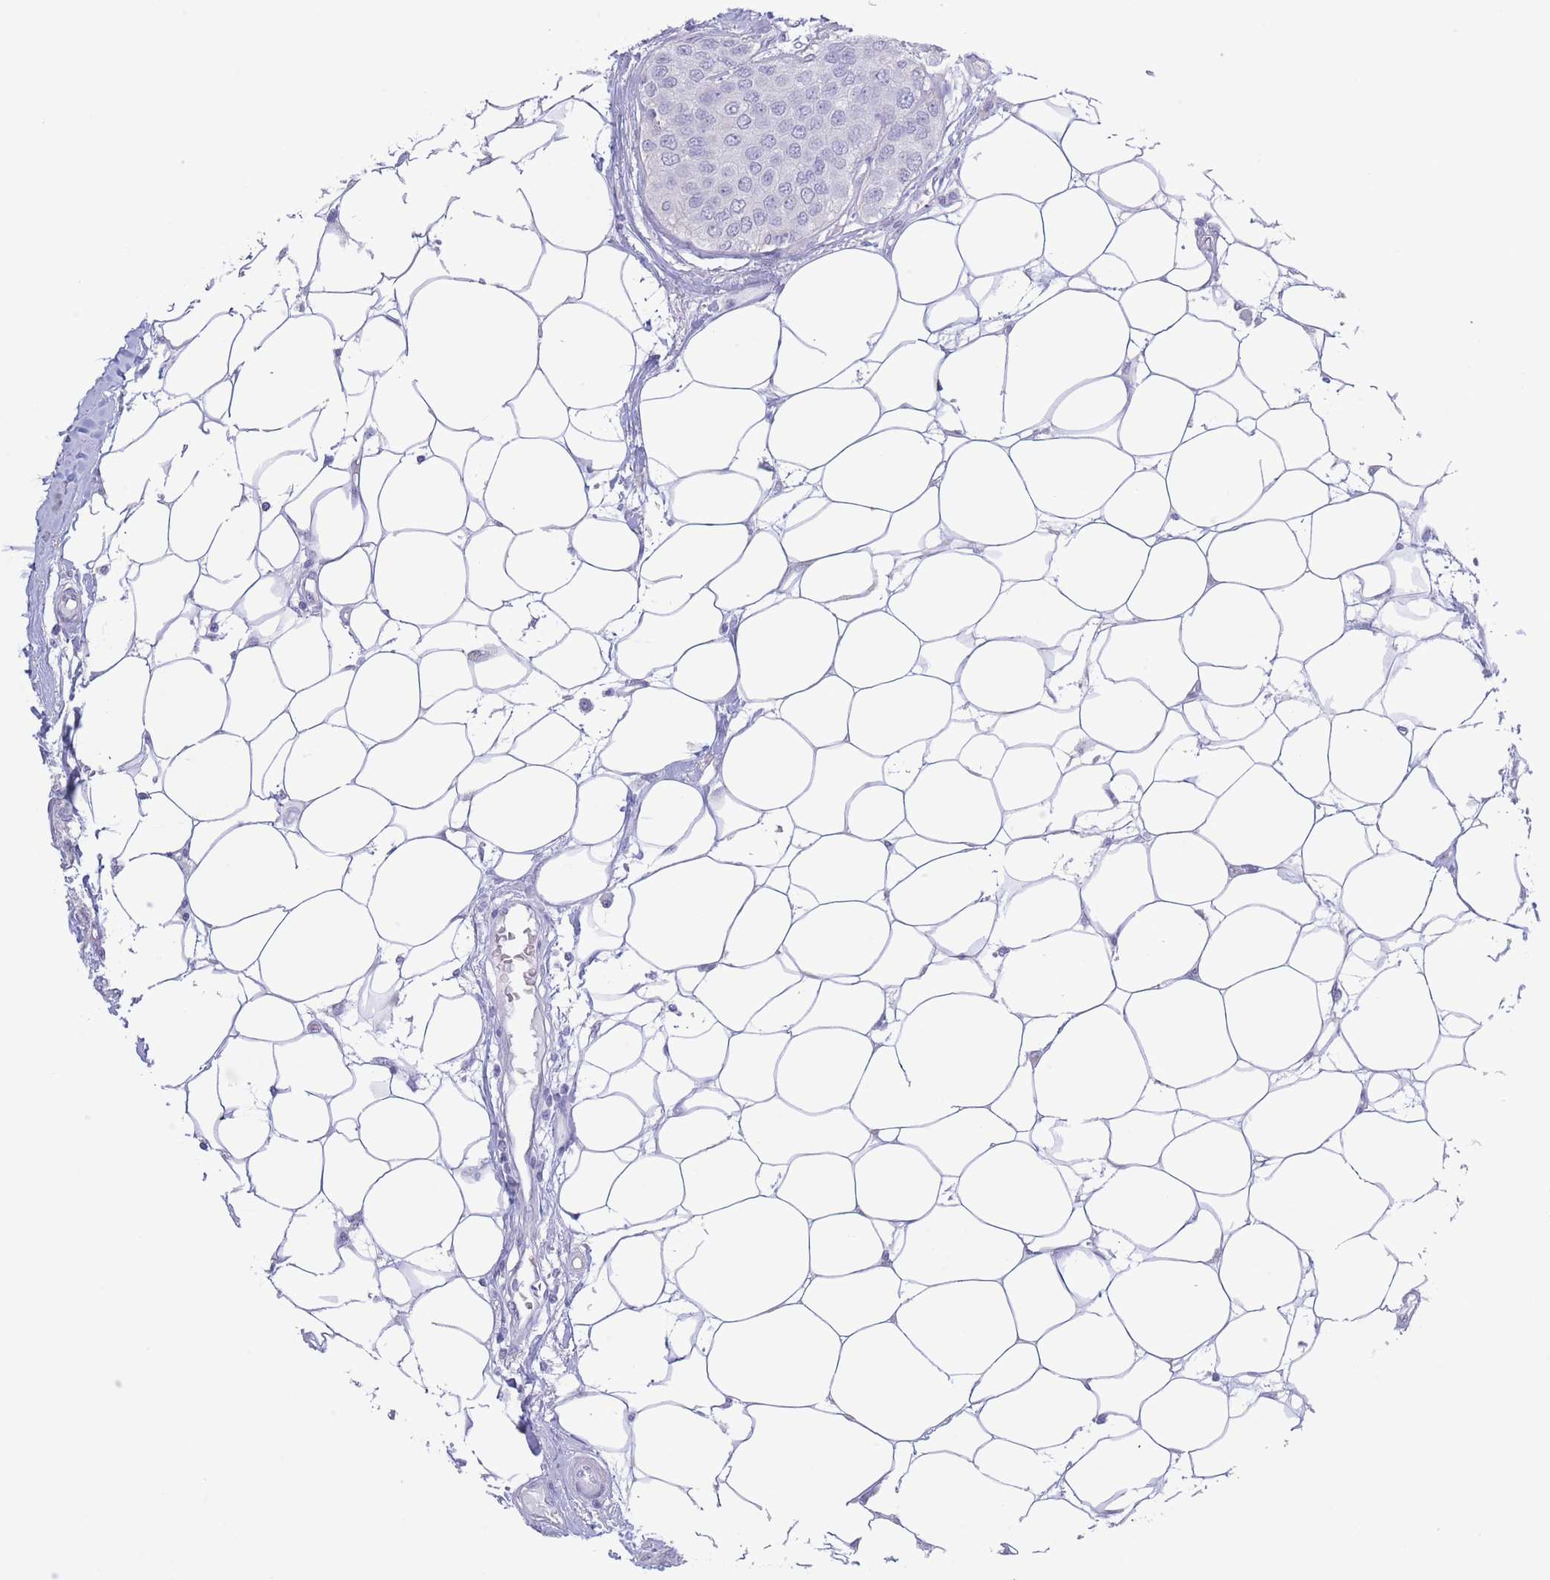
{"staining": {"intensity": "negative", "quantity": "none", "location": "none"}, "tissue": "breast cancer", "cell_type": "Tumor cells", "image_type": "cancer", "snomed": [{"axis": "morphology", "description": "Duct carcinoma"}, {"axis": "topography", "description": "Breast"}], "caption": "Immunohistochemical staining of breast cancer (infiltrating ductal carcinoma) displays no significant positivity in tumor cells.", "gene": "PKLR", "patient": {"sex": "female", "age": 72}}